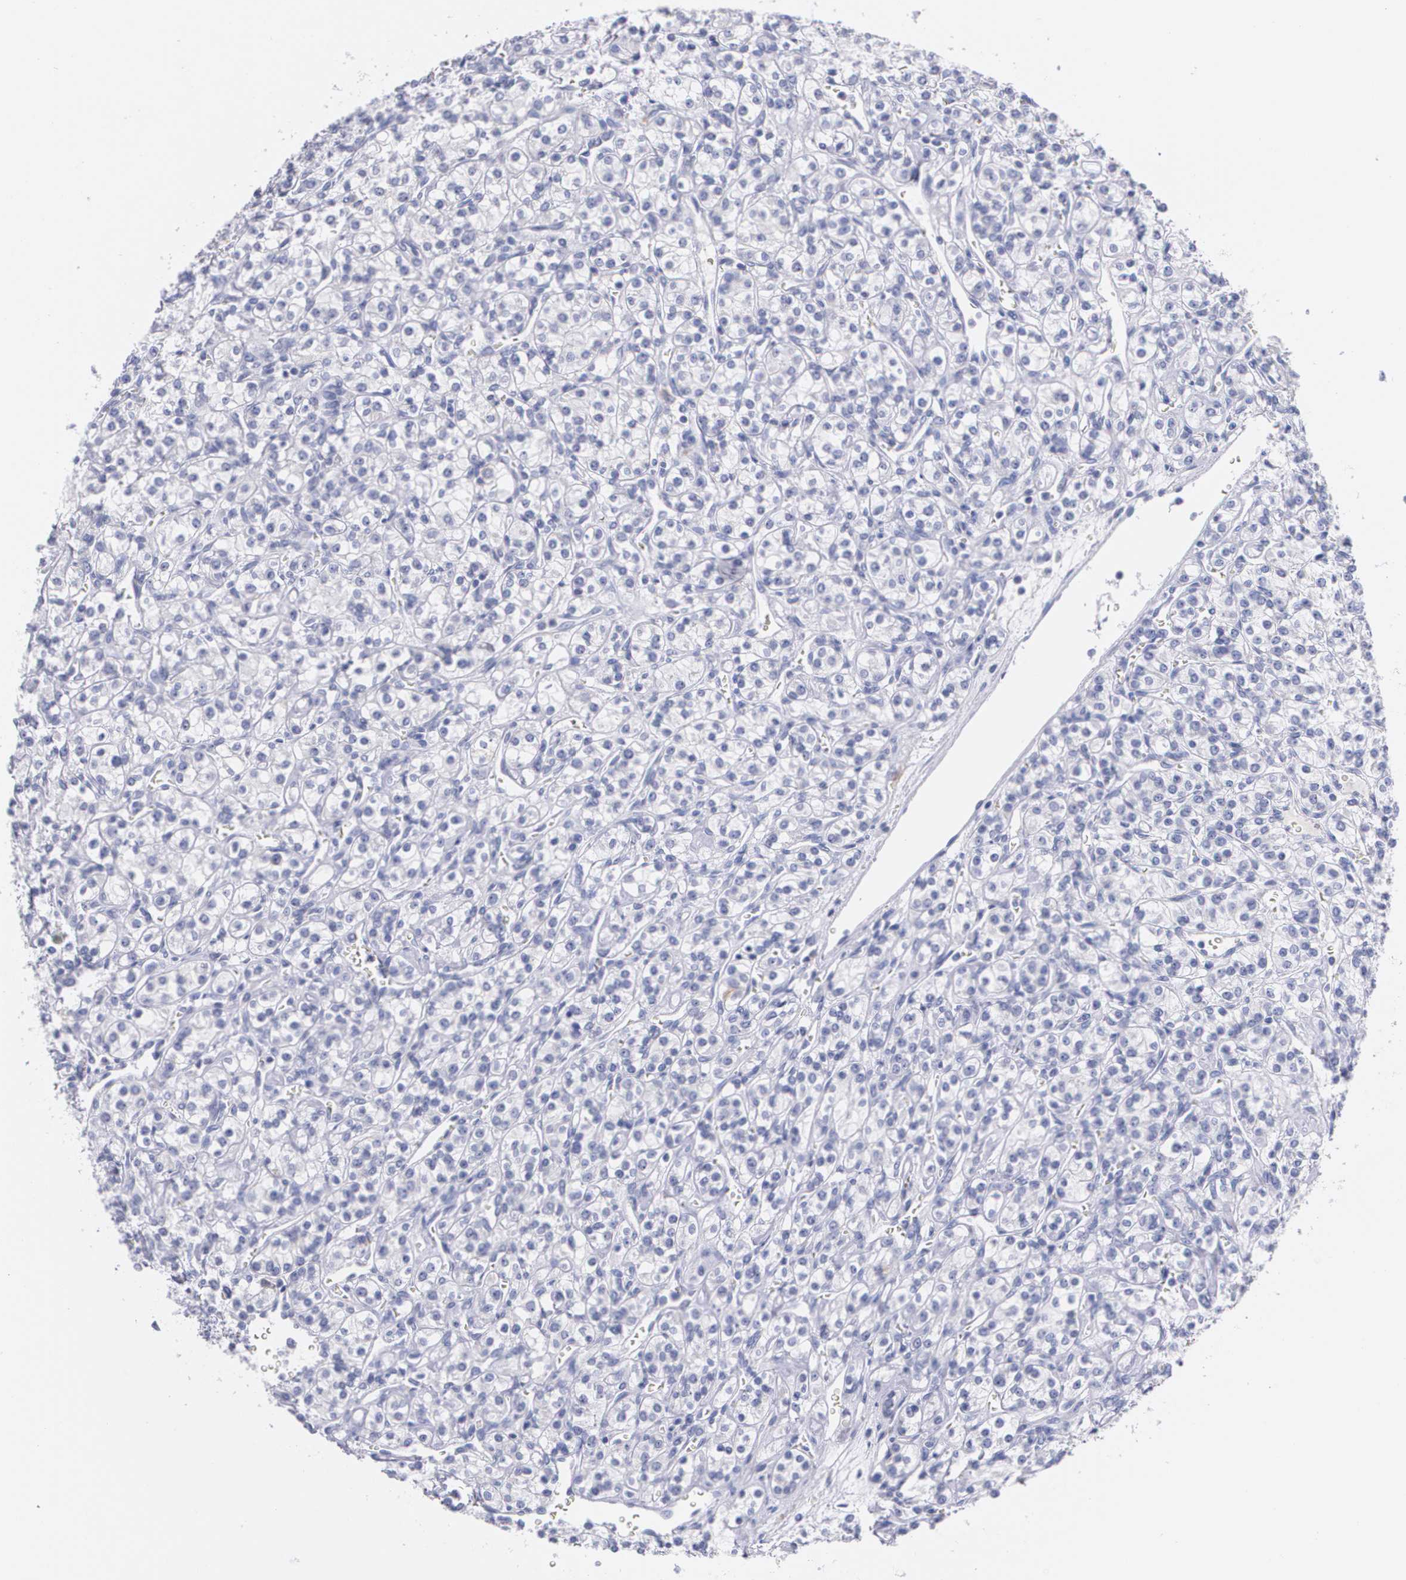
{"staining": {"intensity": "negative", "quantity": "none", "location": "none"}, "tissue": "renal cancer", "cell_type": "Tumor cells", "image_type": "cancer", "snomed": [{"axis": "morphology", "description": "Adenocarcinoma, NOS"}, {"axis": "topography", "description": "Kidney"}], "caption": "Immunohistochemical staining of human adenocarcinoma (renal) exhibits no significant expression in tumor cells. (Stains: DAB immunohistochemistry (IHC) with hematoxylin counter stain, Microscopy: brightfield microscopy at high magnification).", "gene": "HMMR", "patient": {"sex": "male", "age": 77}}